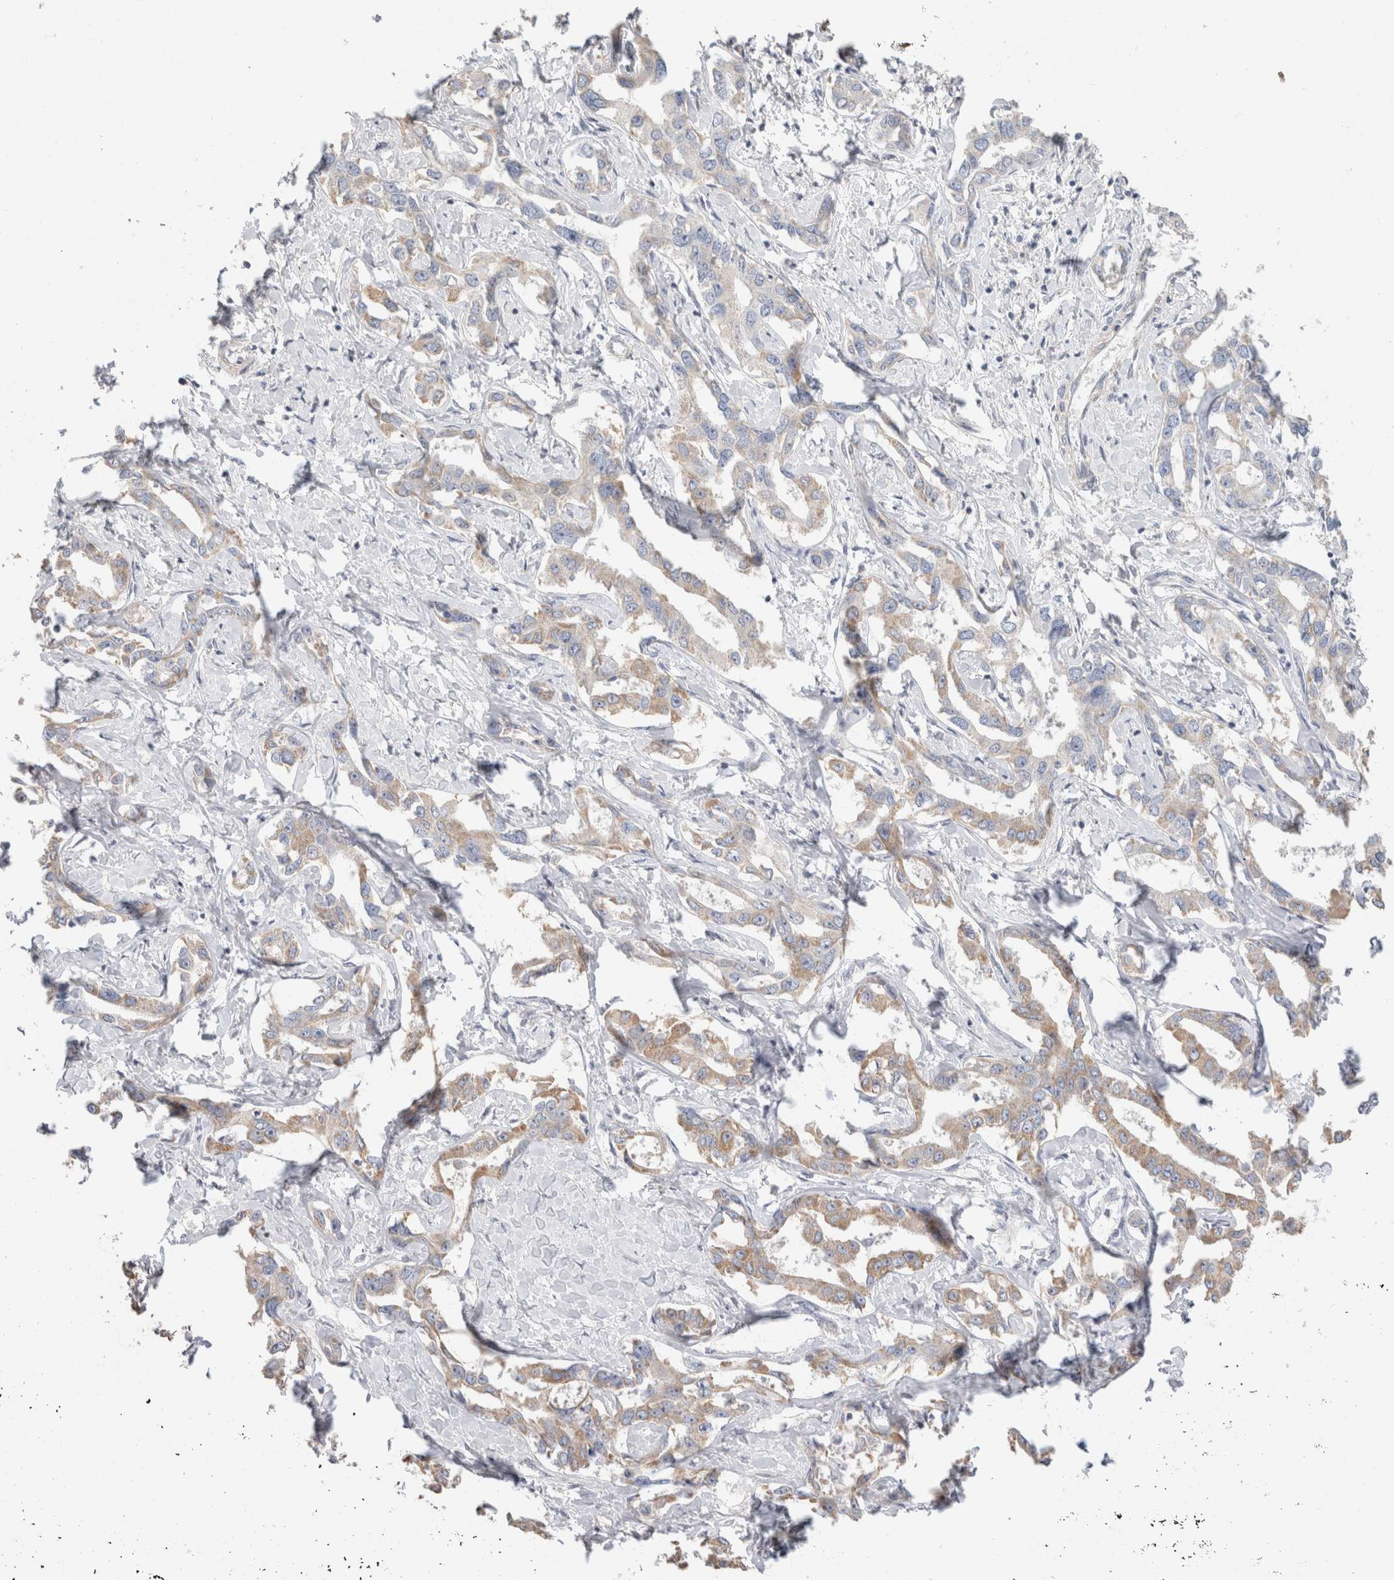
{"staining": {"intensity": "moderate", "quantity": "25%-75%", "location": "cytoplasmic/membranous"}, "tissue": "liver cancer", "cell_type": "Tumor cells", "image_type": "cancer", "snomed": [{"axis": "morphology", "description": "Cholangiocarcinoma"}, {"axis": "topography", "description": "Liver"}], "caption": "Protein staining displays moderate cytoplasmic/membranous positivity in approximately 25%-75% of tumor cells in liver cholangiocarcinoma. (IHC, brightfield microscopy, high magnification).", "gene": "DMD", "patient": {"sex": "male", "age": 59}}